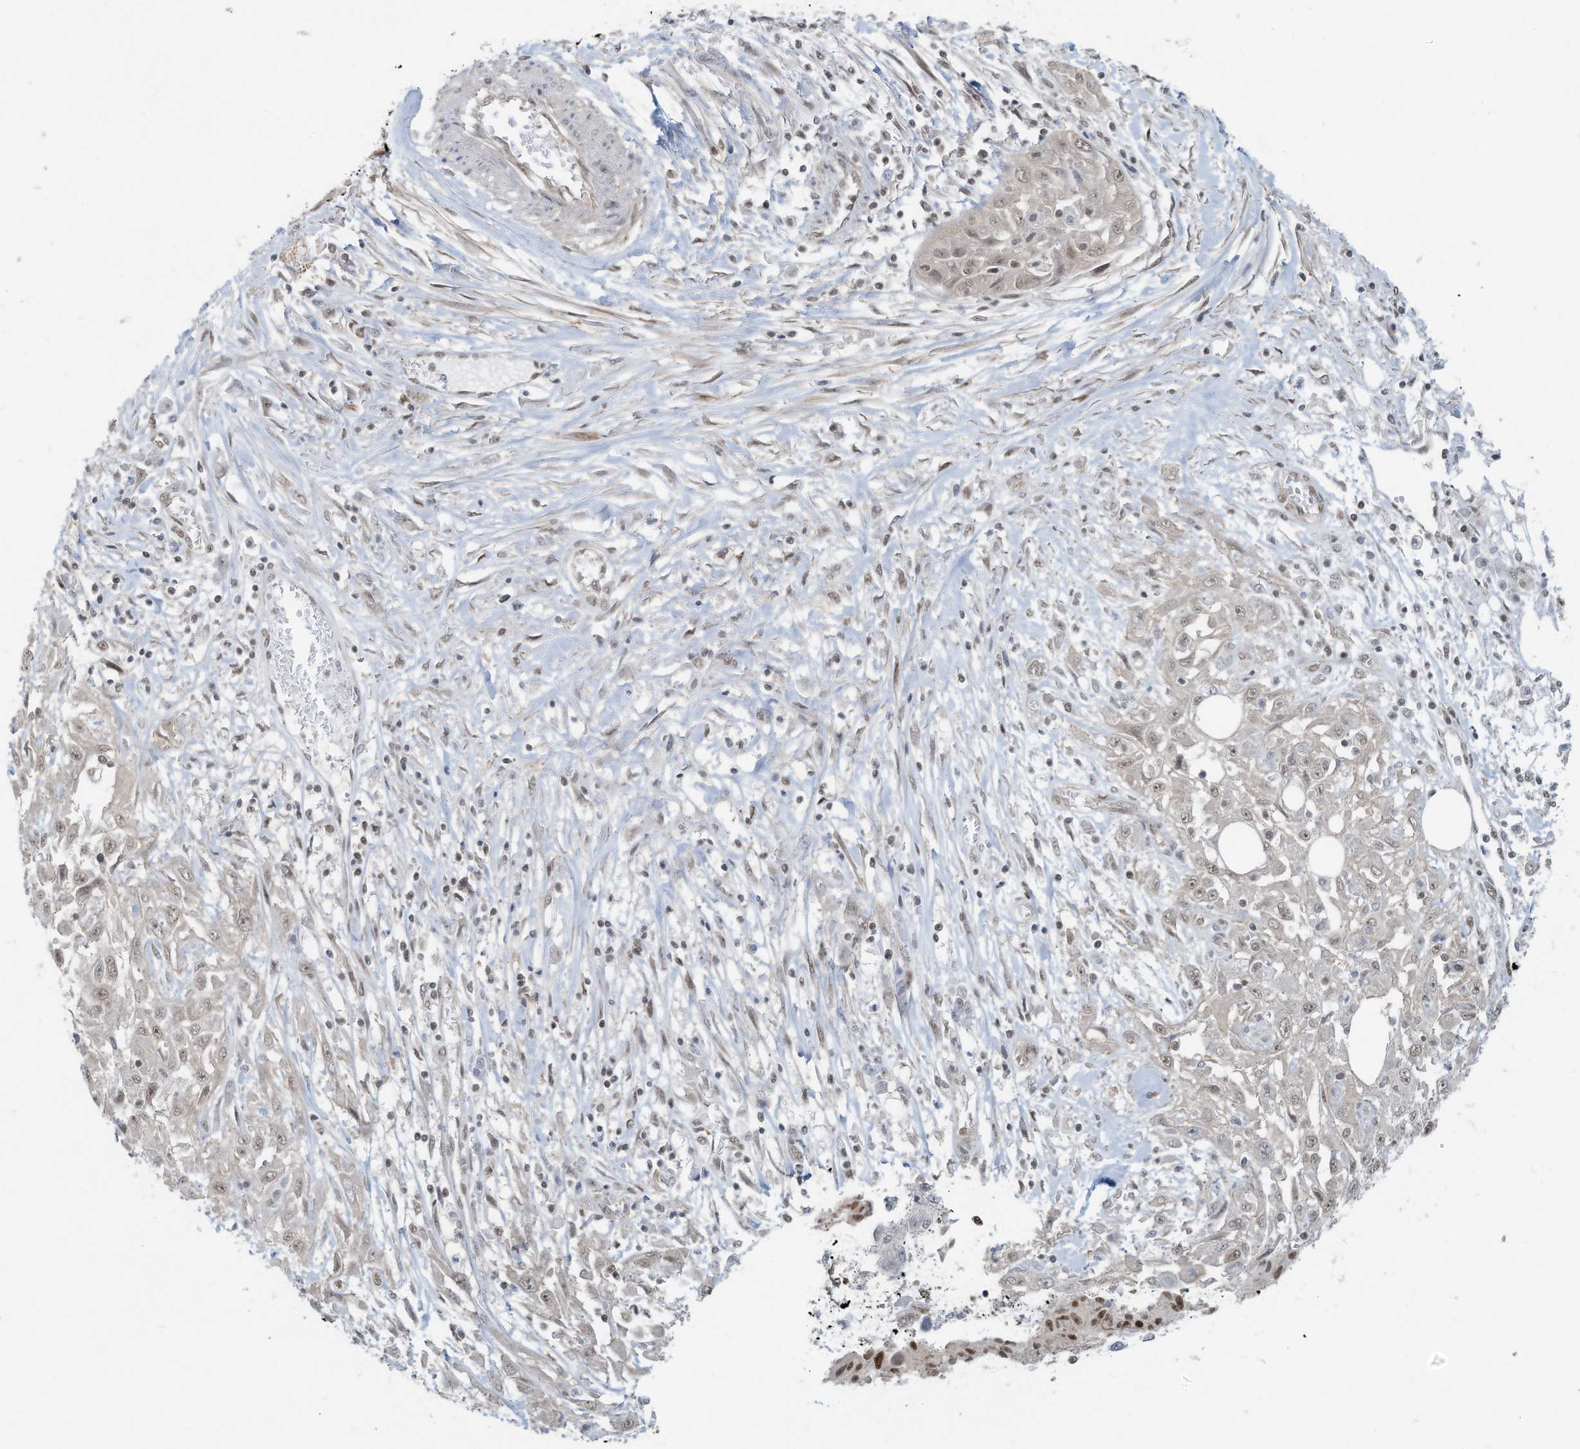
{"staining": {"intensity": "weak", "quantity": ">75%", "location": "nuclear"}, "tissue": "skin cancer", "cell_type": "Tumor cells", "image_type": "cancer", "snomed": [{"axis": "morphology", "description": "Squamous cell carcinoma, NOS"}, {"axis": "morphology", "description": "Squamous cell carcinoma, metastatic, NOS"}, {"axis": "topography", "description": "Skin"}, {"axis": "topography", "description": "Lymph node"}], "caption": "Protein positivity by immunohistochemistry displays weak nuclear staining in about >75% of tumor cells in metastatic squamous cell carcinoma (skin).", "gene": "DBR1", "patient": {"sex": "male", "age": 75}}